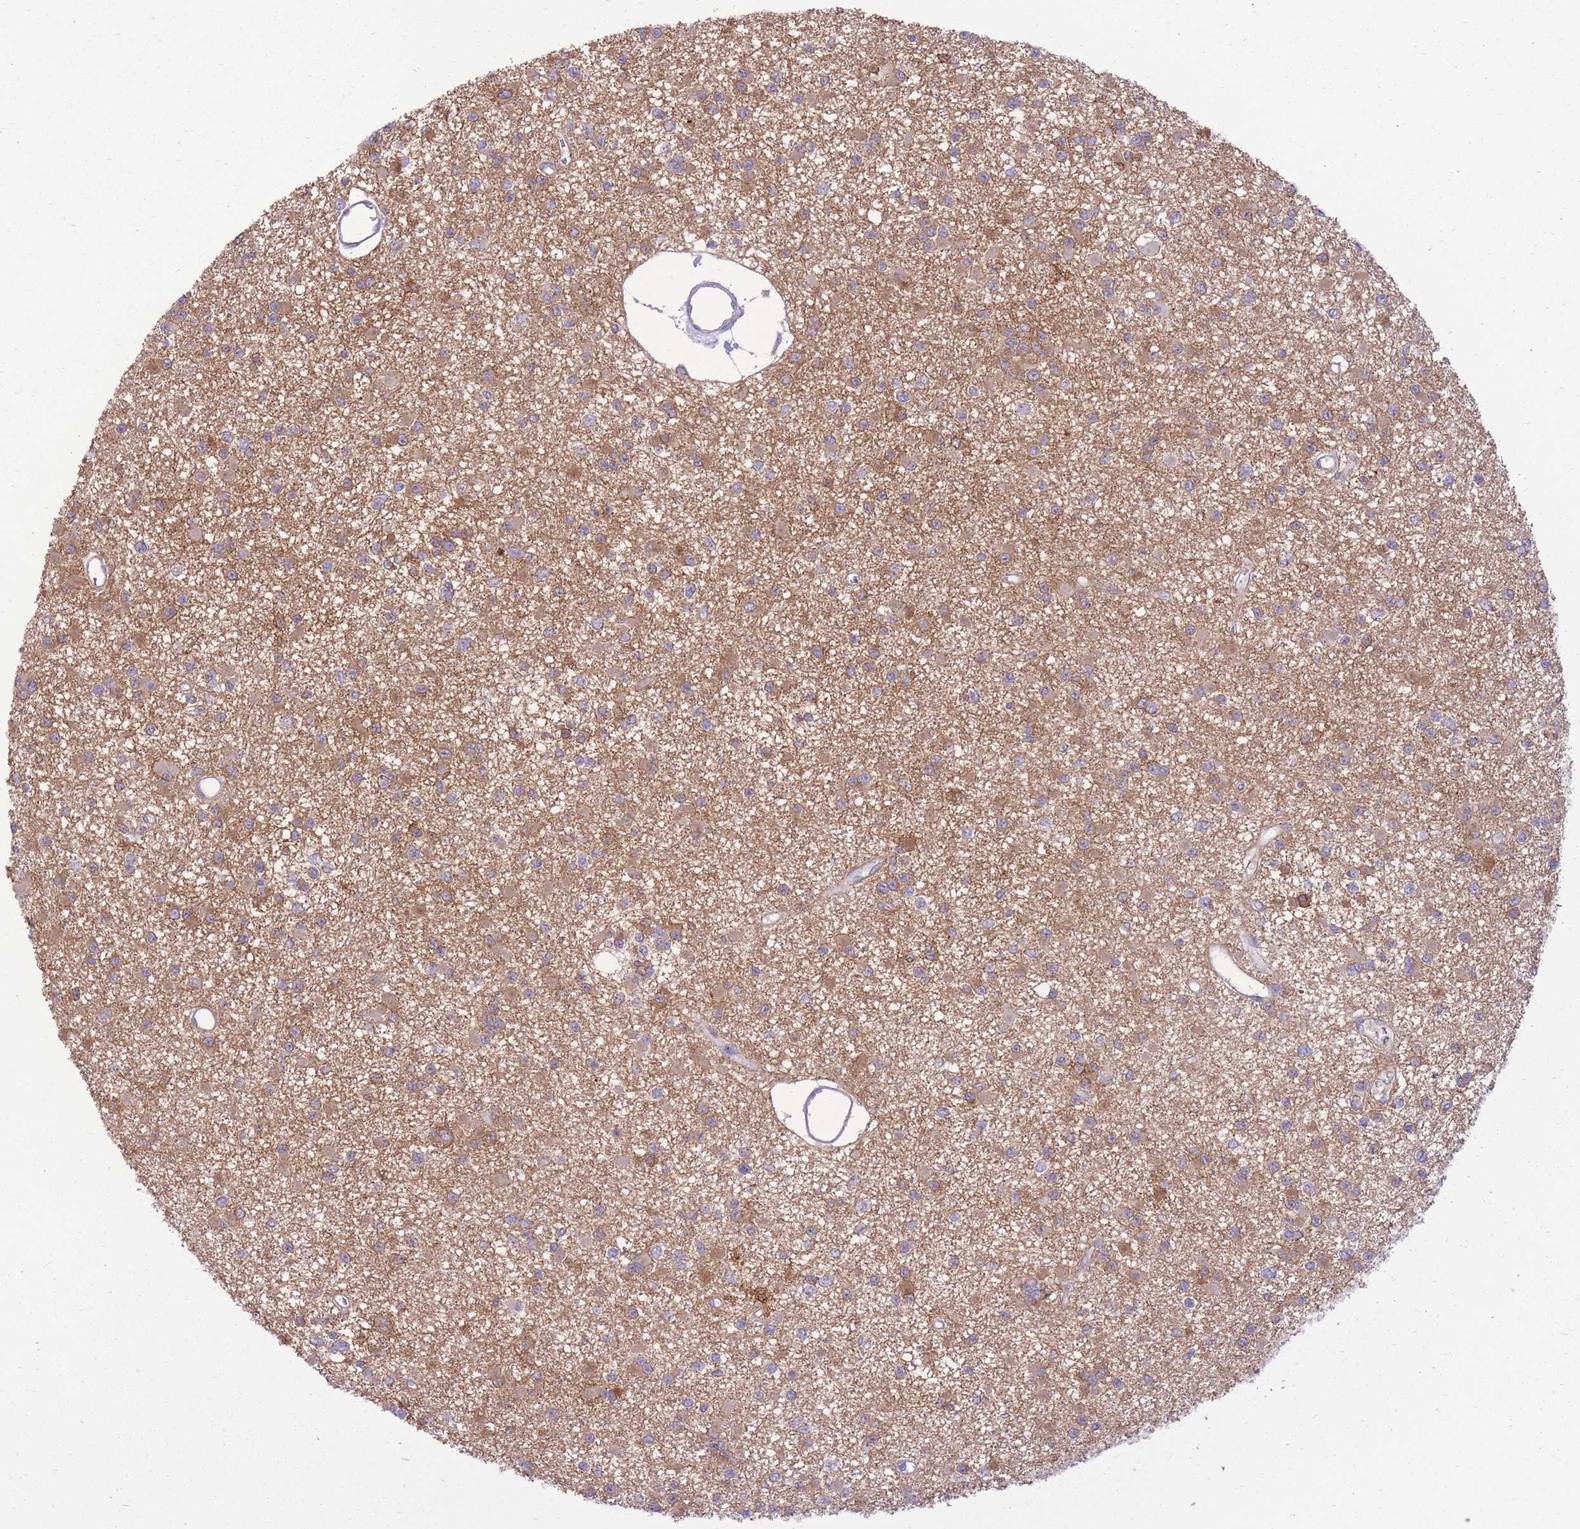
{"staining": {"intensity": "moderate", "quantity": ">75%", "location": "cytoplasmic/membranous"}, "tissue": "glioma", "cell_type": "Tumor cells", "image_type": "cancer", "snomed": [{"axis": "morphology", "description": "Glioma, malignant, Low grade"}, {"axis": "topography", "description": "Brain"}], "caption": "Glioma stained with DAB immunohistochemistry (IHC) shows medium levels of moderate cytoplasmic/membranous positivity in about >75% of tumor cells. (IHC, brightfield microscopy, high magnification).", "gene": "SLC4A4", "patient": {"sex": "female", "age": 22}}